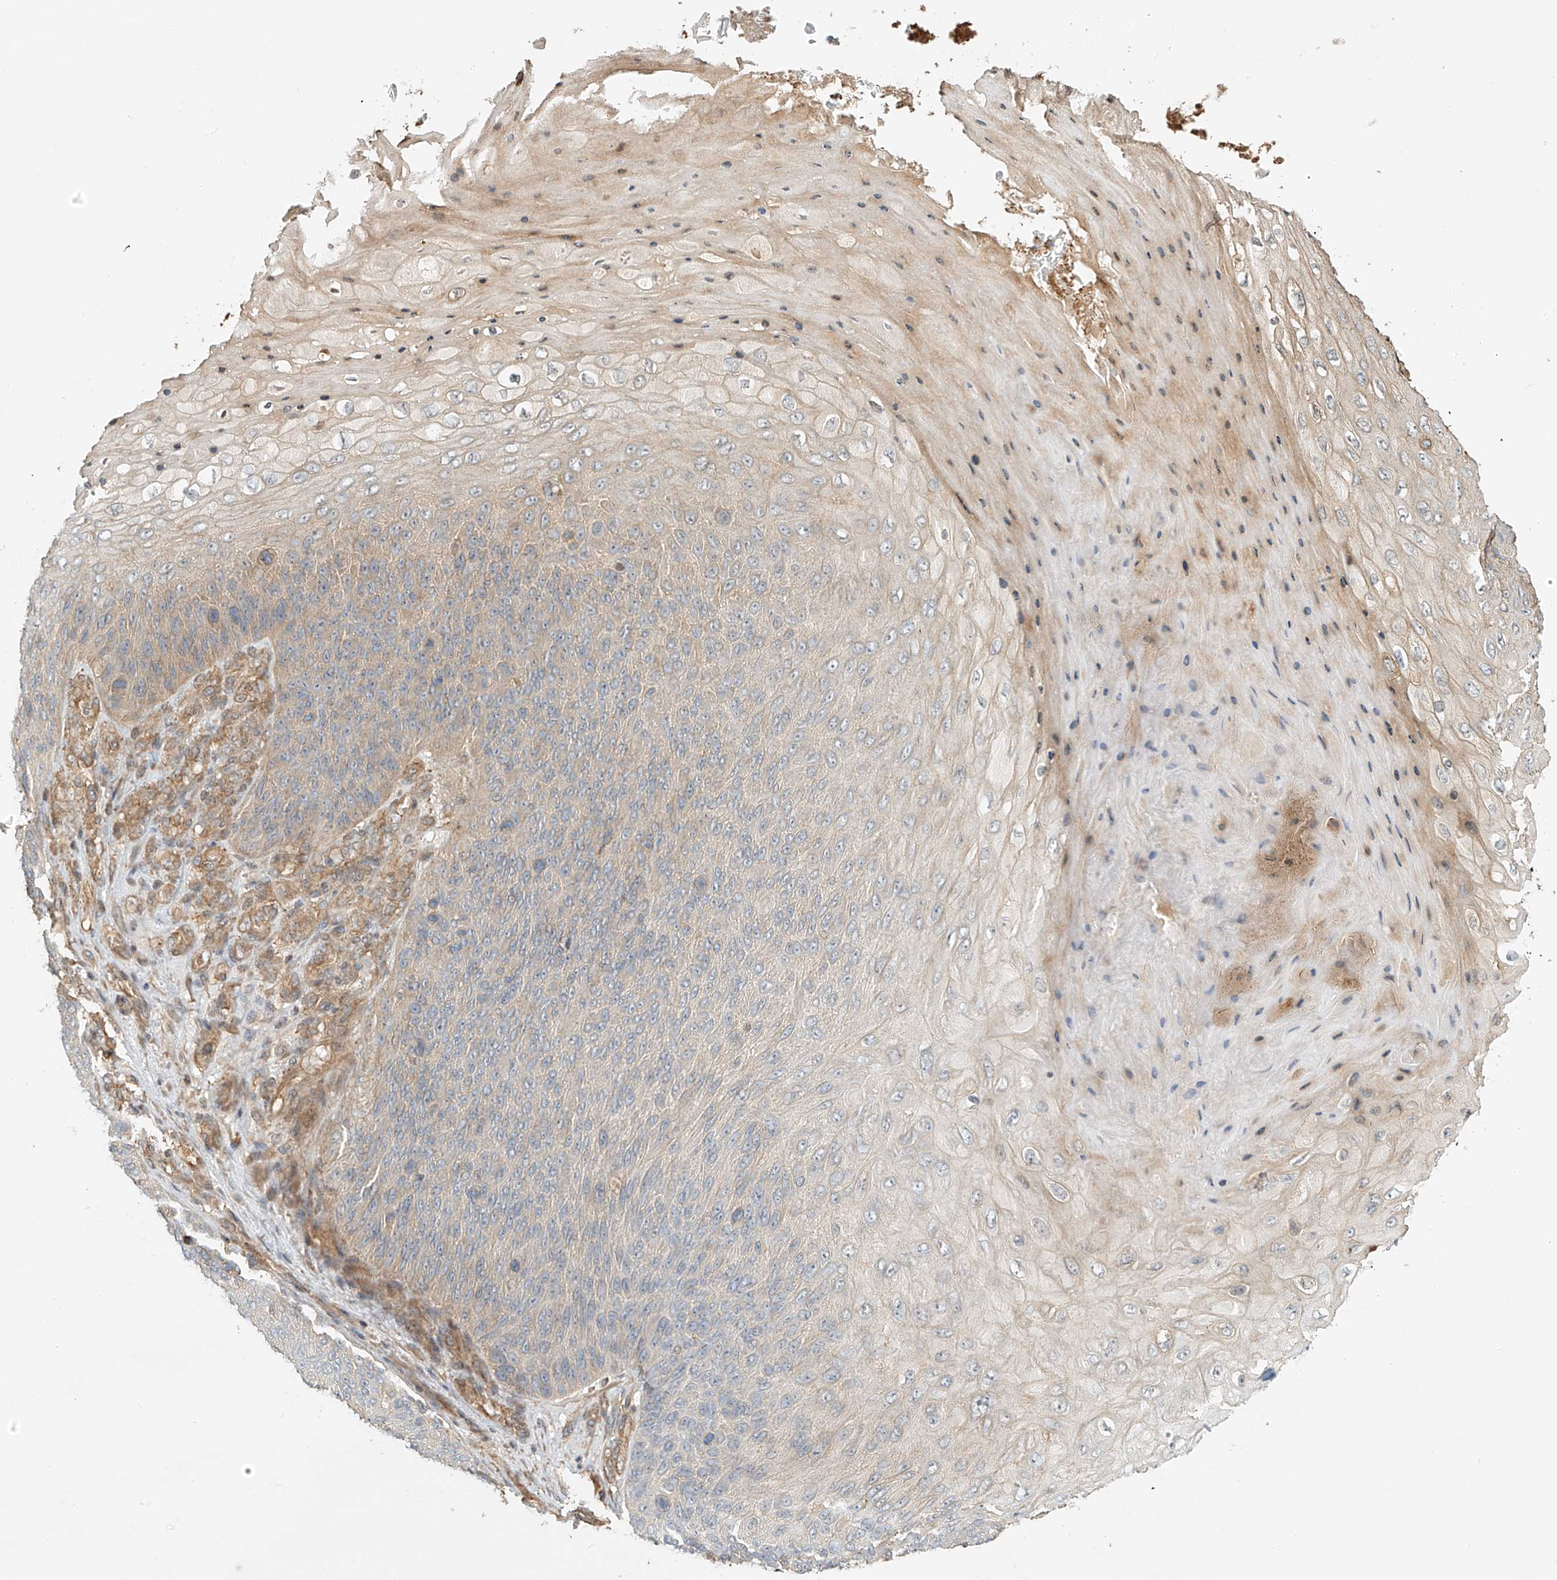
{"staining": {"intensity": "weak", "quantity": "25%-75%", "location": "cytoplasmic/membranous"}, "tissue": "skin cancer", "cell_type": "Tumor cells", "image_type": "cancer", "snomed": [{"axis": "morphology", "description": "Squamous cell carcinoma, NOS"}, {"axis": "topography", "description": "Skin"}], "caption": "Squamous cell carcinoma (skin) was stained to show a protein in brown. There is low levels of weak cytoplasmic/membranous staining in approximately 25%-75% of tumor cells.", "gene": "CSMD3", "patient": {"sex": "female", "age": 88}}